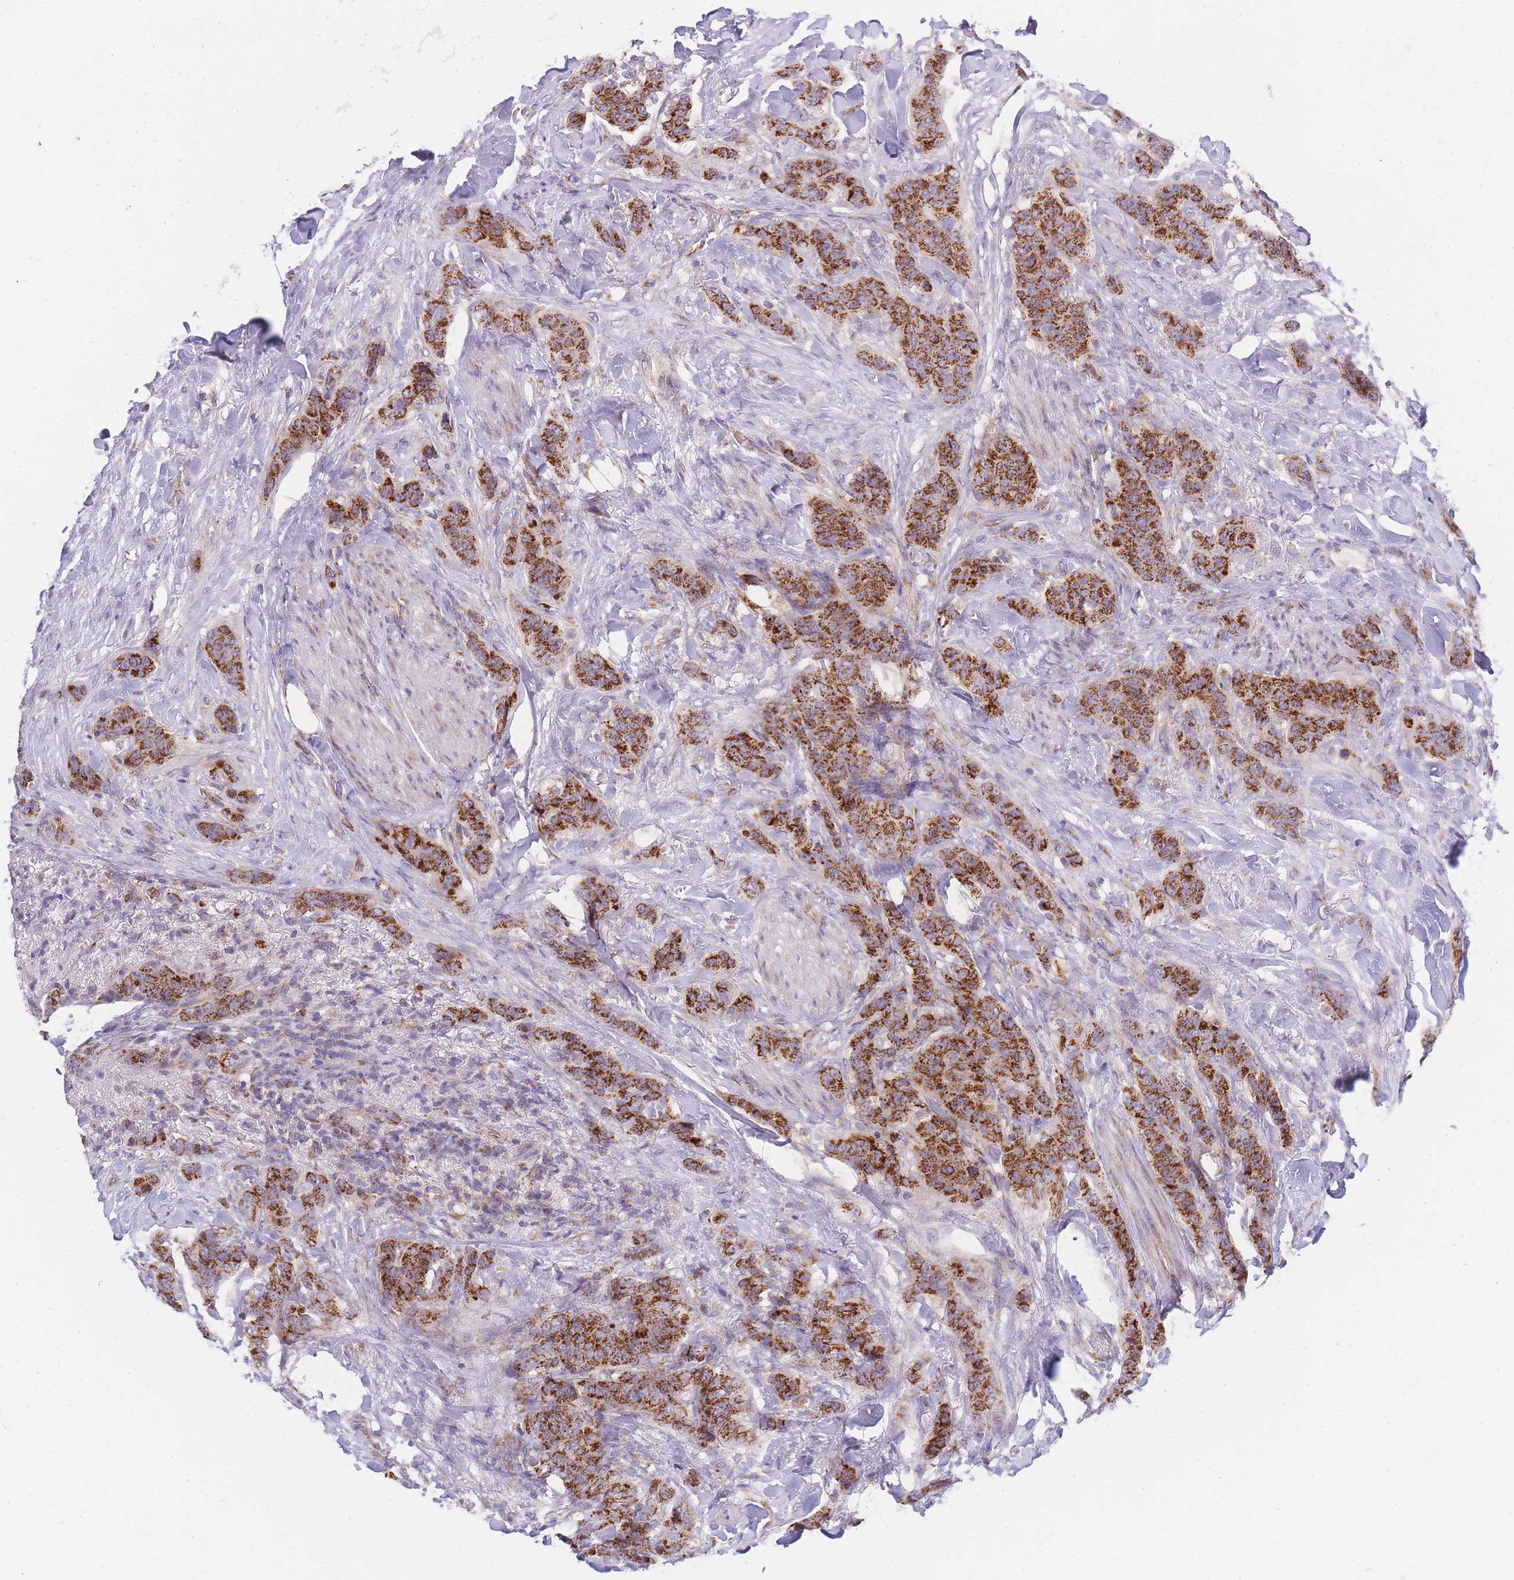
{"staining": {"intensity": "strong", "quantity": ">75%", "location": "cytoplasmic/membranous"}, "tissue": "breast cancer", "cell_type": "Tumor cells", "image_type": "cancer", "snomed": [{"axis": "morphology", "description": "Duct carcinoma"}, {"axis": "topography", "description": "Breast"}], "caption": "Immunohistochemical staining of human breast intraductal carcinoma displays high levels of strong cytoplasmic/membranous staining in about >75% of tumor cells.", "gene": "MRPS11", "patient": {"sex": "female", "age": 40}}